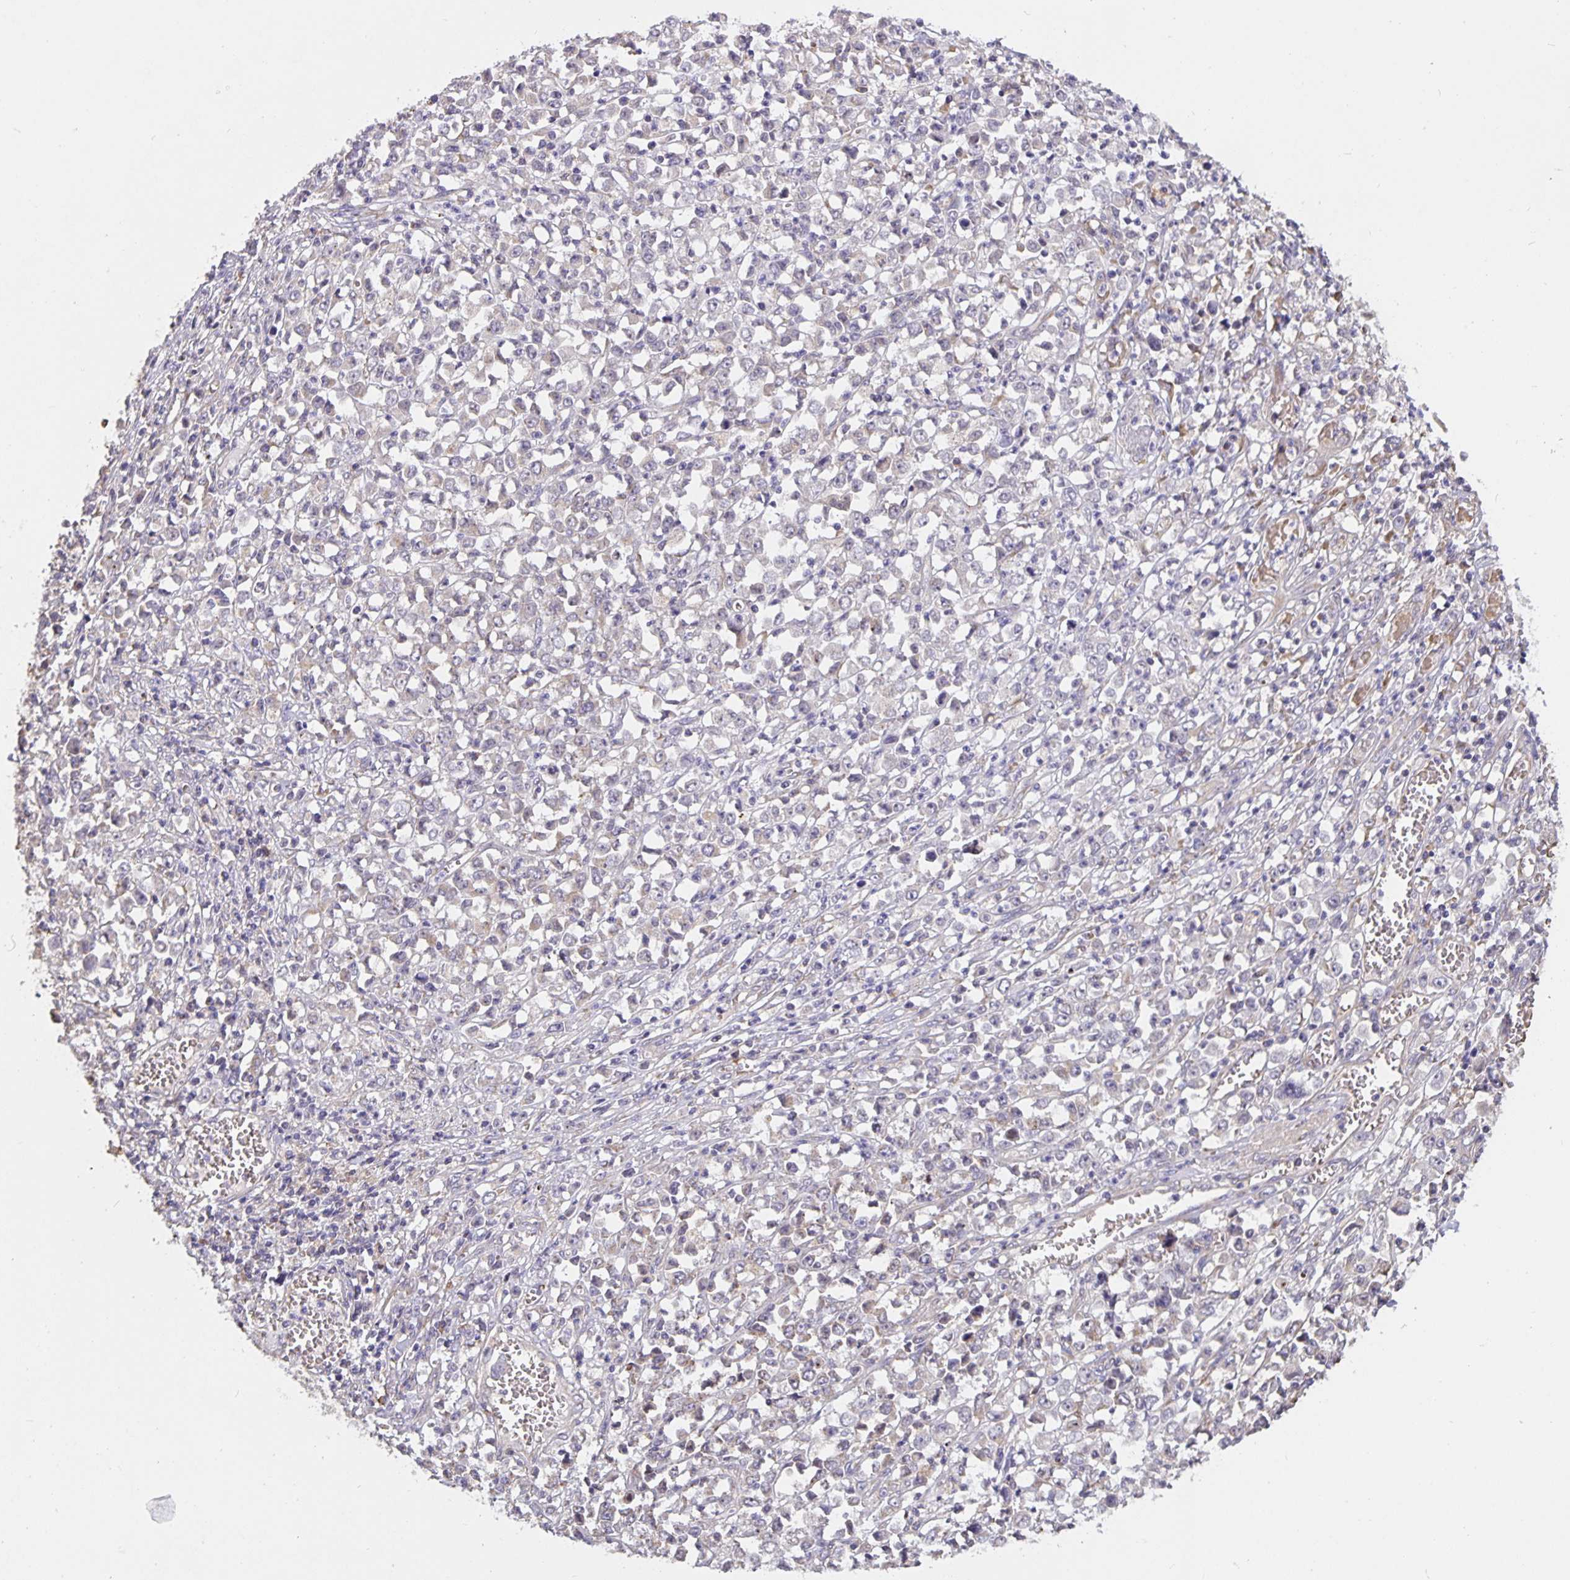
{"staining": {"intensity": "moderate", "quantity": "25%-75%", "location": "cytoplasmic/membranous"}, "tissue": "stomach cancer", "cell_type": "Tumor cells", "image_type": "cancer", "snomed": [{"axis": "morphology", "description": "Adenocarcinoma, NOS"}, {"axis": "topography", "description": "Stomach, upper"}], "caption": "Immunohistochemical staining of stomach adenocarcinoma displays moderate cytoplasmic/membranous protein staining in approximately 25%-75% of tumor cells.", "gene": "TMEM71", "patient": {"sex": "male", "age": 70}}